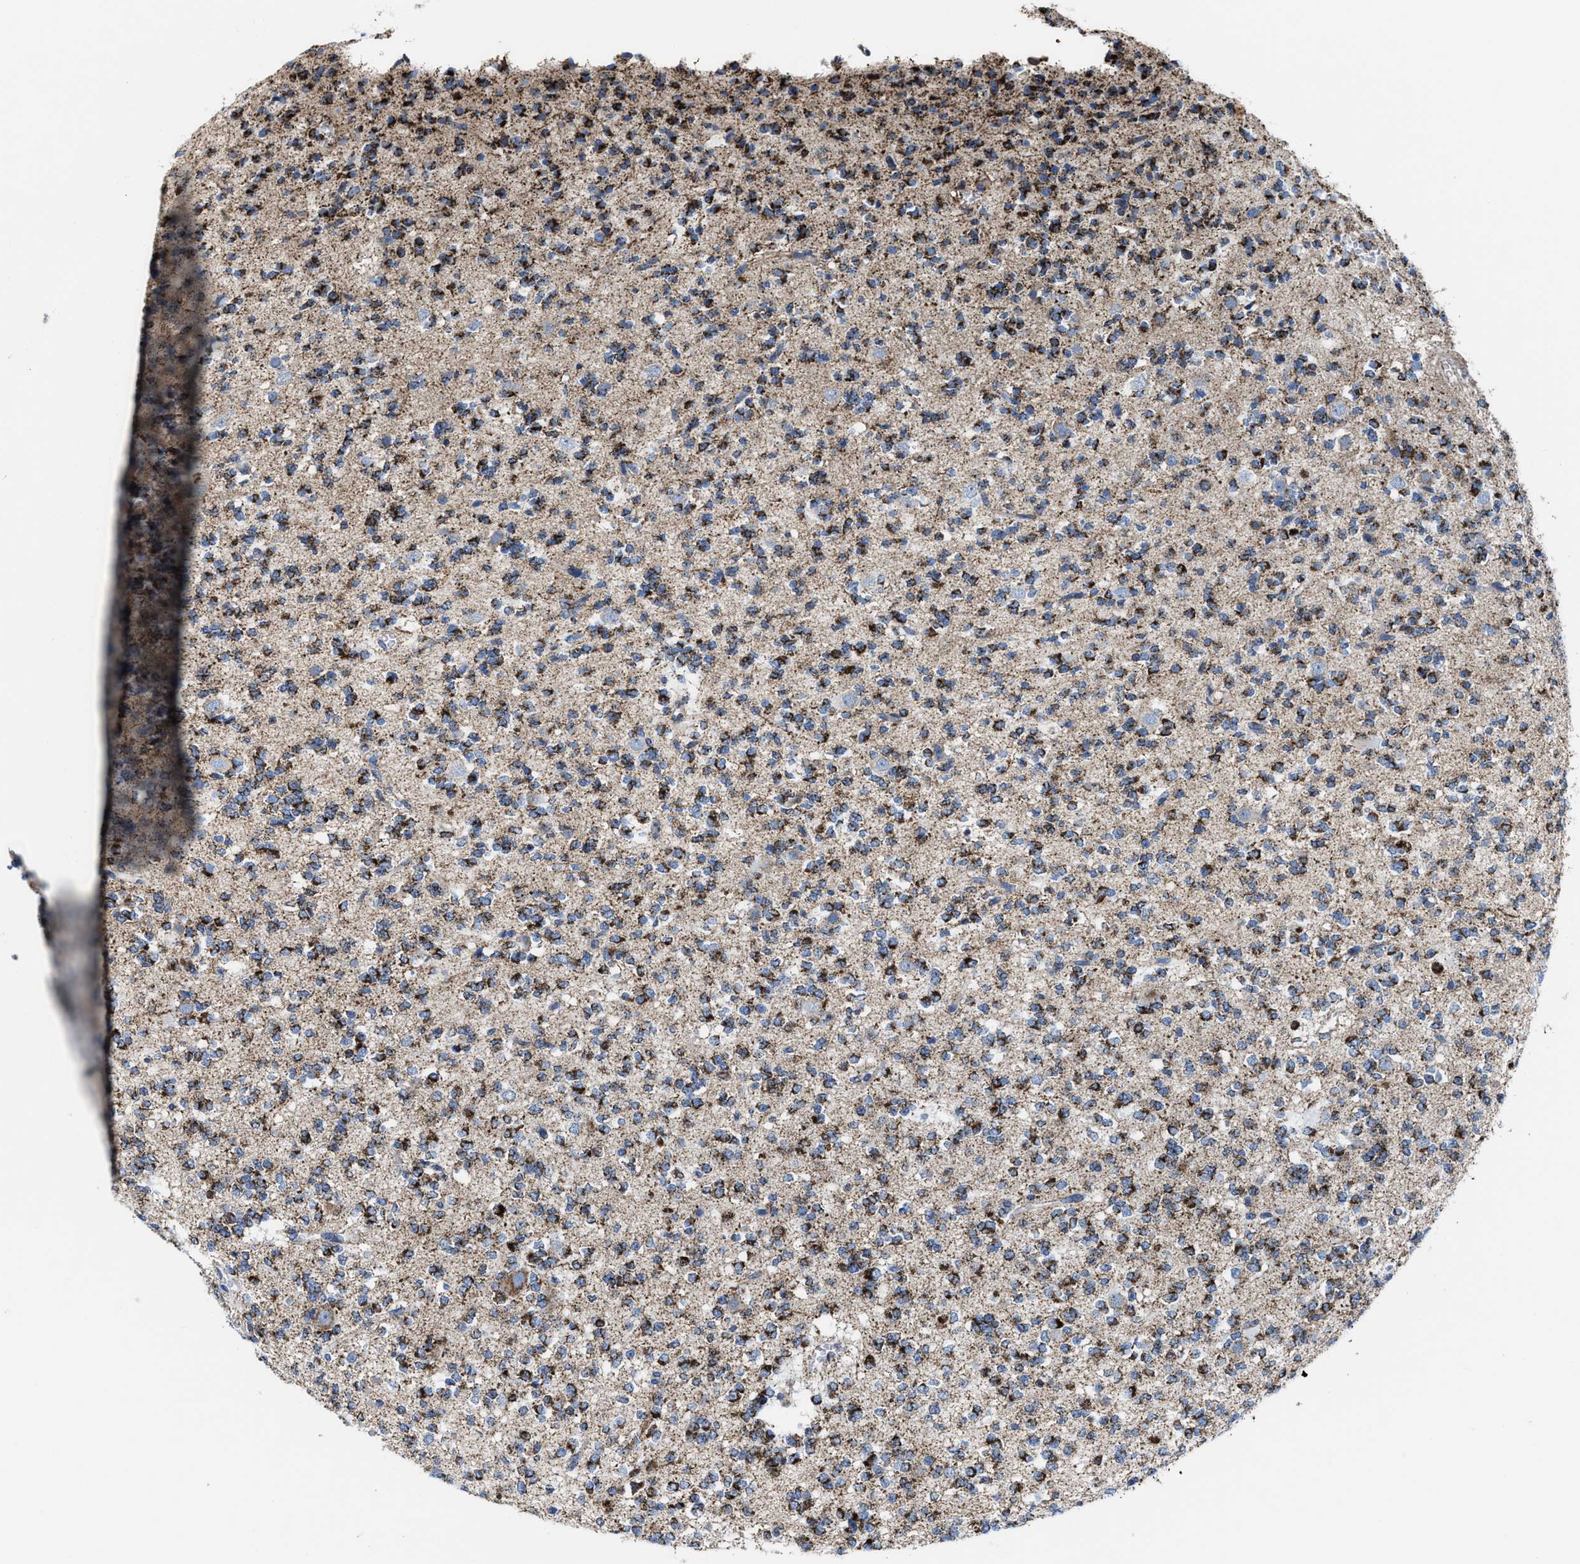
{"staining": {"intensity": "strong", "quantity": ">75%", "location": "cytoplasmic/membranous"}, "tissue": "glioma", "cell_type": "Tumor cells", "image_type": "cancer", "snomed": [{"axis": "morphology", "description": "Glioma, malignant, Low grade"}, {"axis": "topography", "description": "Brain"}], "caption": "High-magnification brightfield microscopy of glioma stained with DAB (3,3'-diaminobenzidine) (brown) and counterstained with hematoxylin (blue). tumor cells exhibit strong cytoplasmic/membranous staining is present in approximately>75% of cells.", "gene": "ALDH1B1", "patient": {"sex": "male", "age": 38}}